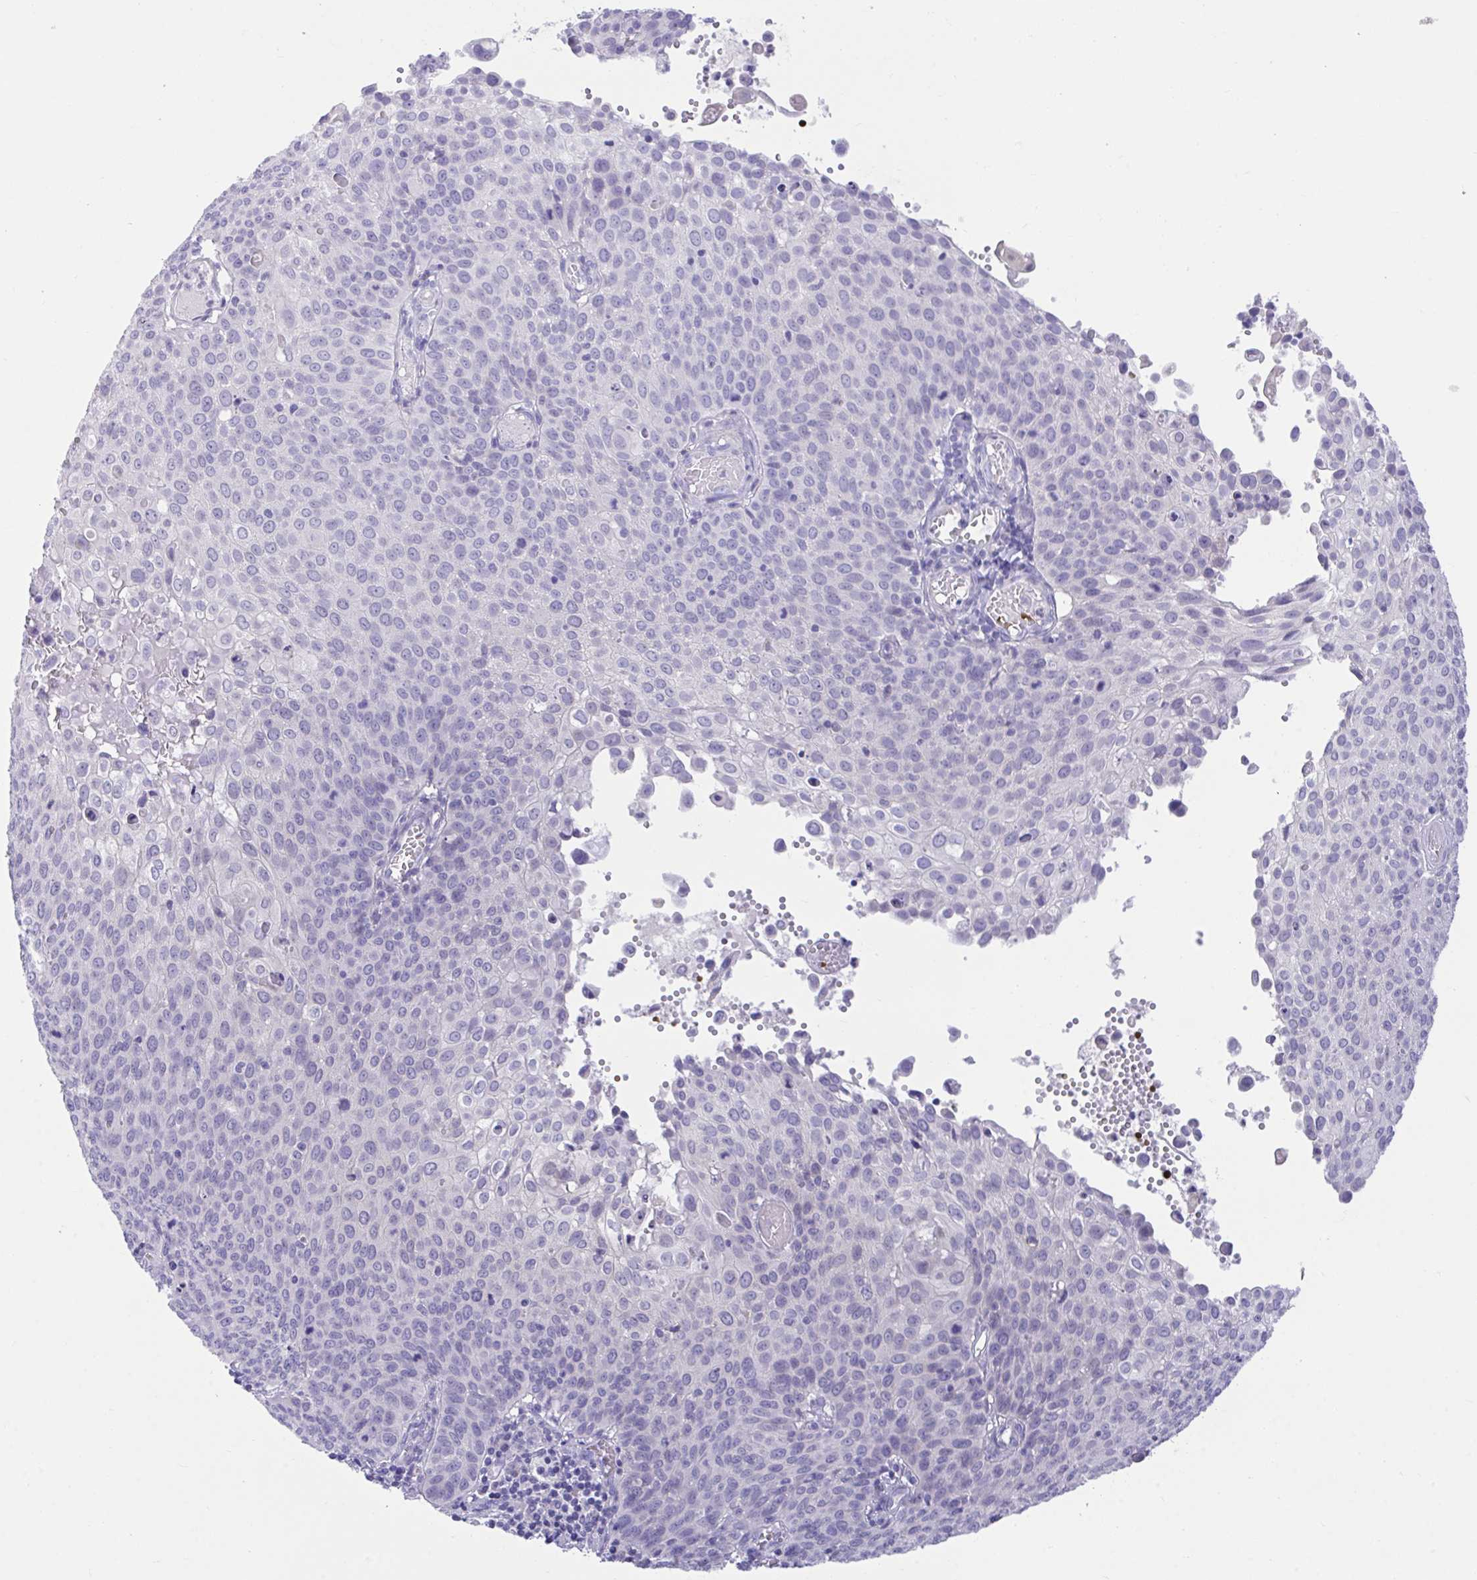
{"staining": {"intensity": "negative", "quantity": "none", "location": "none"}, "tissue": "cervical cancer", "cell_type": "Tumor cells", "image_type": "cancer", "snomed": [{"axis": "morphology", "description": "Squamous cell carcinoma, NOS"}, {"axis": "topography", "description": "Cervix"}], "caption": "An immunohistochemistry (IHC) image of cervical cancer is shown. There is no staining in tumor cells of cervical cancer.", "gene": "PLEKHH1", "patient": {"sex": "female", "age": 65}}